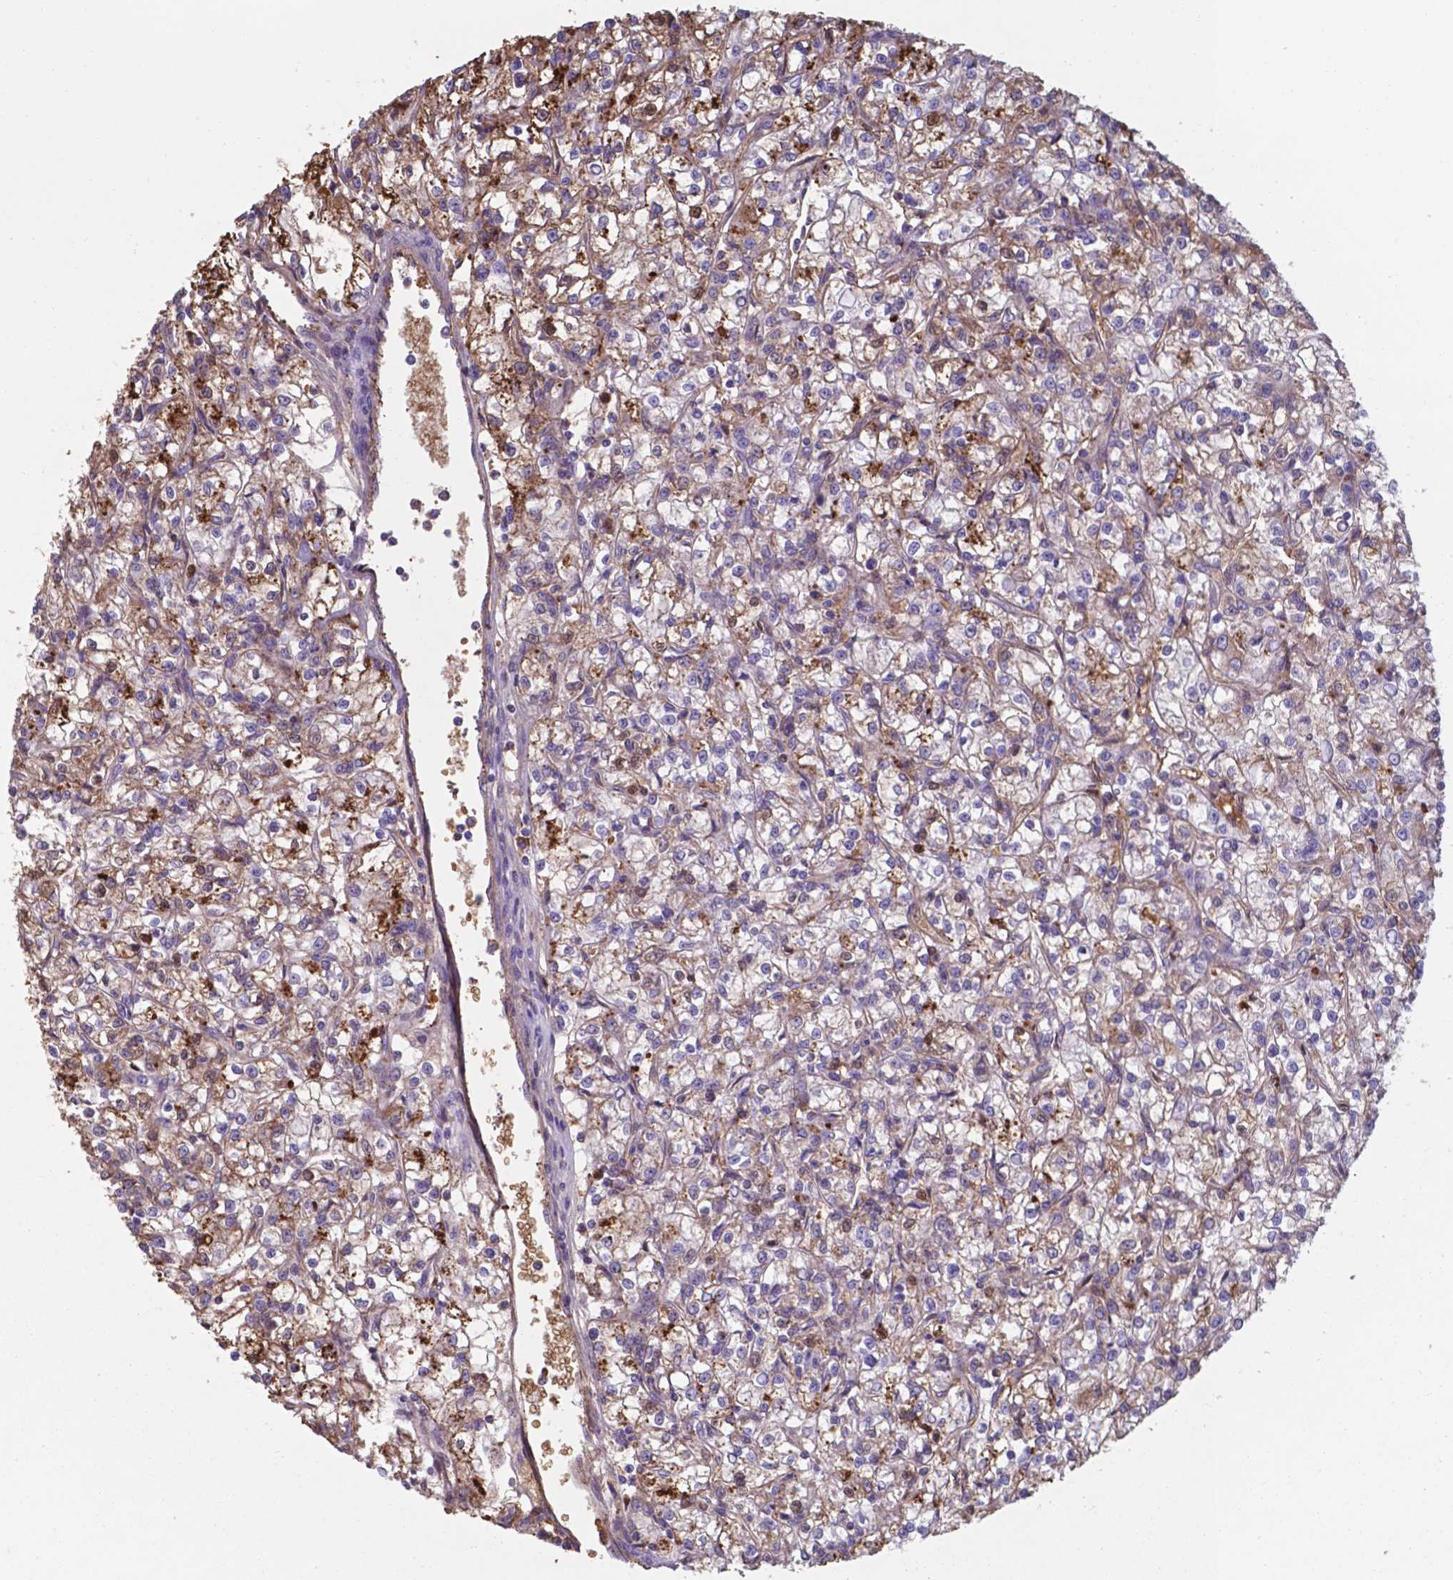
{"staining": {"intensity": "negative", "quantity": "none", "location": "none"}, "tissue": "renal cancer", "cell_type": "Tumor cells", "image_type": "cancer", "snomed": [{"axis": "morphology", "description": "Adenocarcinoma, NOS"}, {"axis": "topography", "description": "Kidney"}], "caption": "Tumor cells show no significant expression in renal cancer (adenocarcinoma).", "gene": "SERPINA1", "patient": {"sex": "female", "age": 59}}